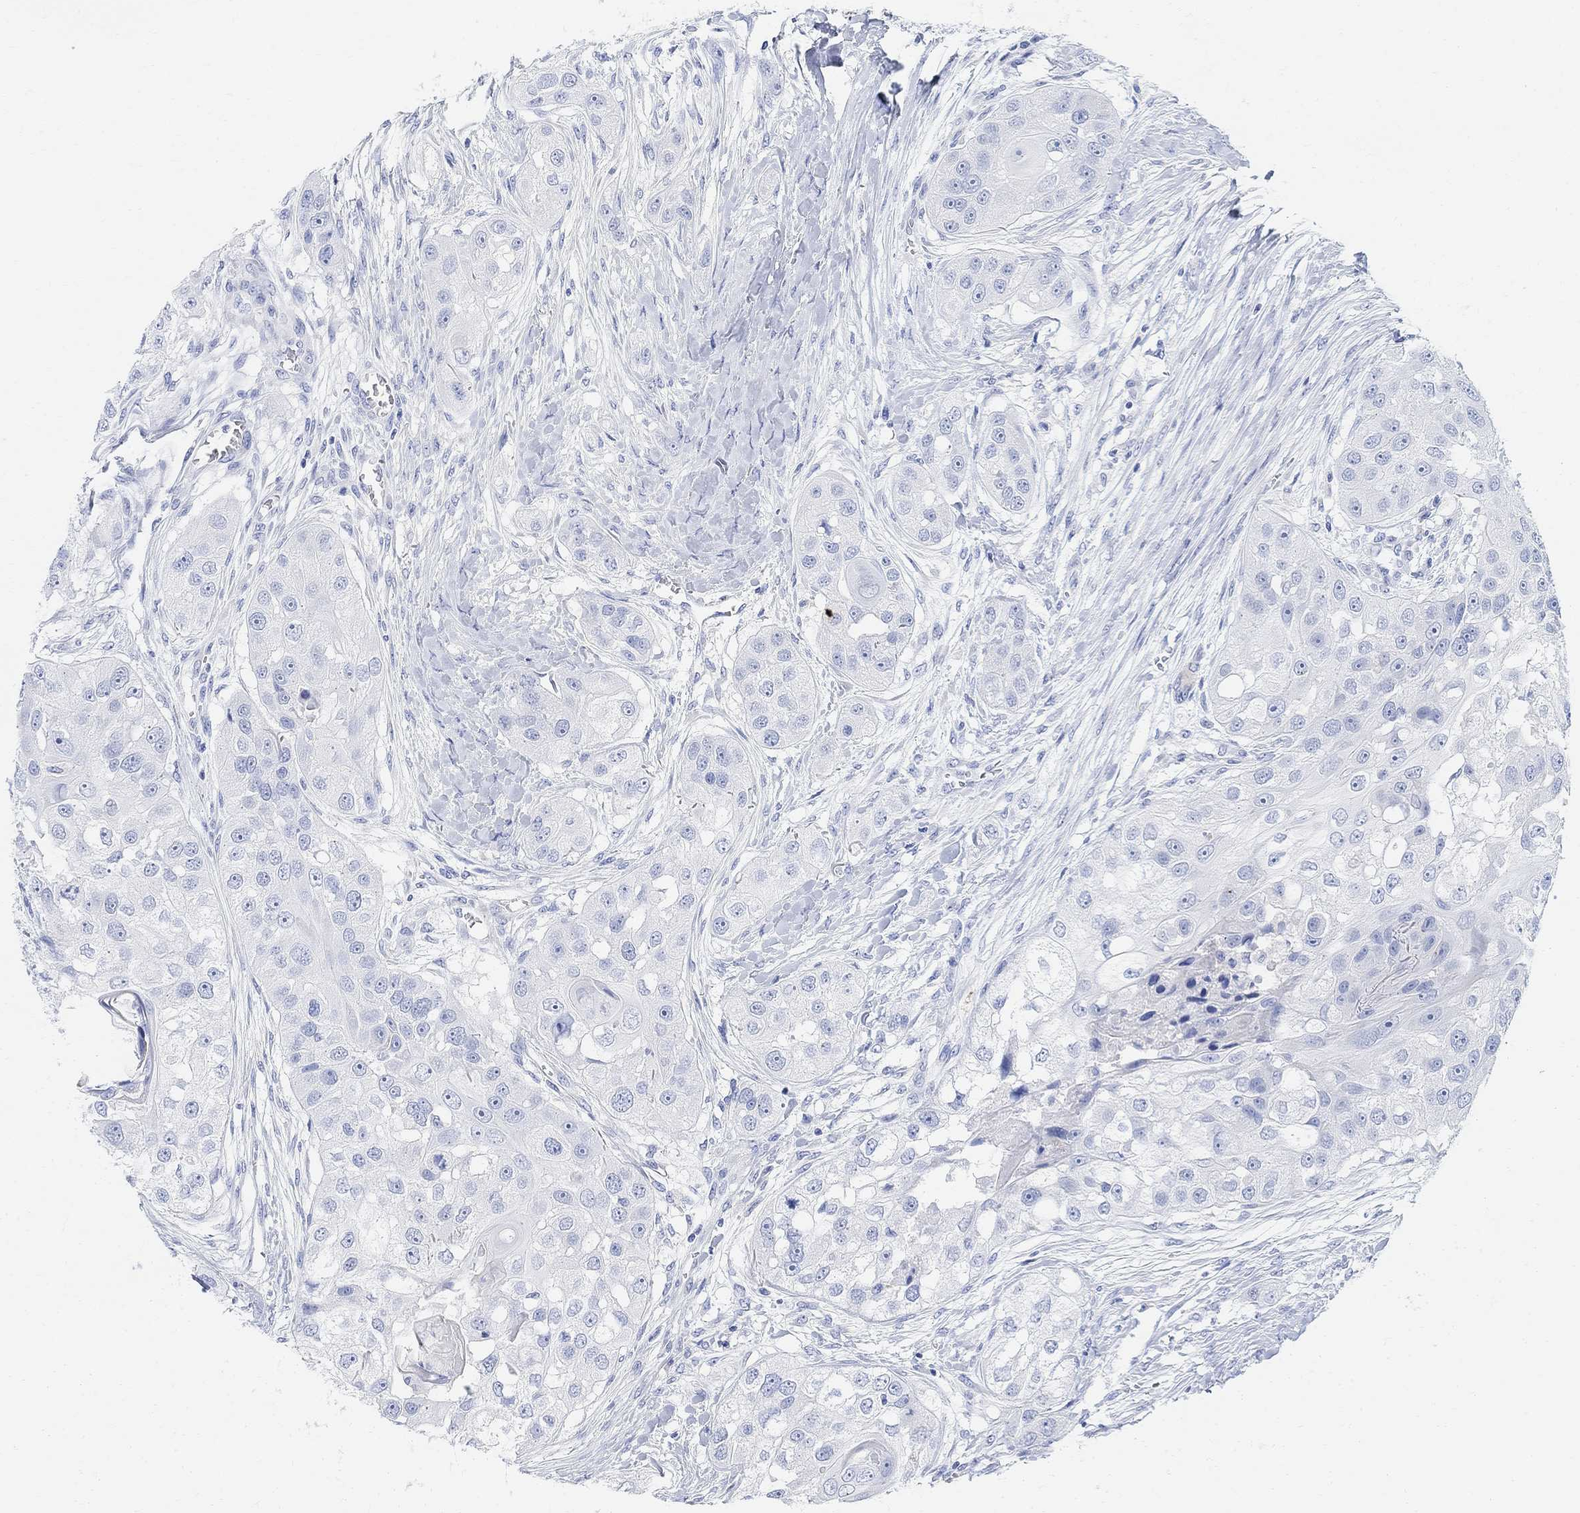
{"staining": {"intensity": "negative", "quantity": "none", "location": "none"}, "tissue": "head and neck cancer", "cell_type": "Tumor cells", "image_type": "cancer", "snomed": [{"axis": "morphology", "description": "Normal tissue, NOS"}, {"axis": "morphology", "description": "Squamous cell carcinoma, NOS"}, {"axis": "topography", "description": "Skeletal muscle"}, {"axis": "topography", "description": "Head-Neck"}], "caption": "Histopathology image shows no significant protein staining in tumor cells of head and neck squamous cell carcinoma.", "gene": "RETNLB", "patient": {"sex": "male", "age": 51}}